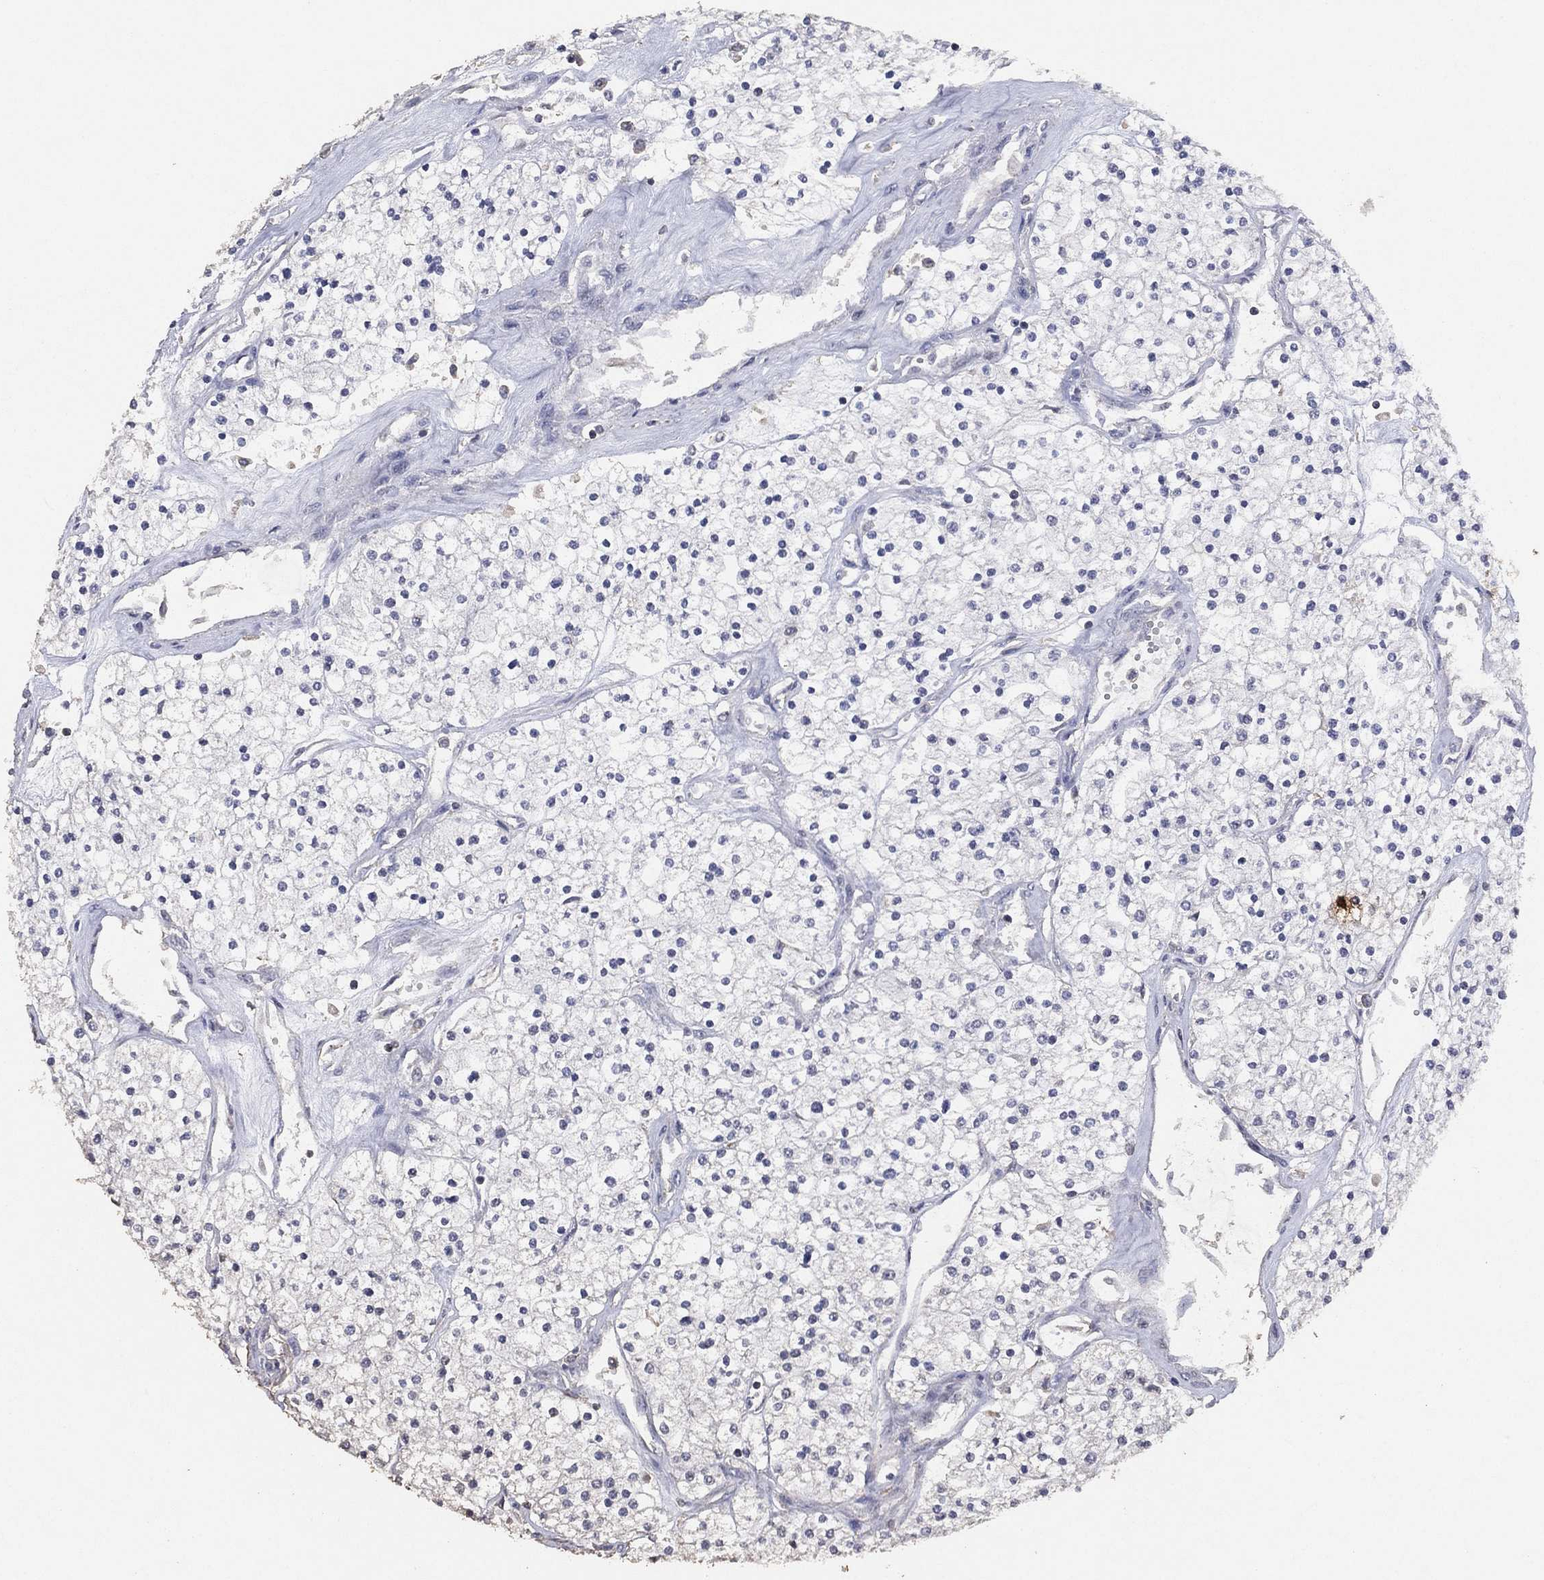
{"staining": {"intensity": "negative", "quantity": "none", "location": "none"}, "tissue": "renal cancer", "cell_type": "Tumor cells", "image_type": "cancer", "snomed": [{"axis": "morphology", "description": "Adenocarcinoma, NOS"}, {"axis": "topography", "description": "Kidney"}], "caption": "Tumor cells are negative for brown protein staining in renal adenocarcinoma.", "gene": "ADPRHL1", "patient": {"sex": "male", "age": 80}}